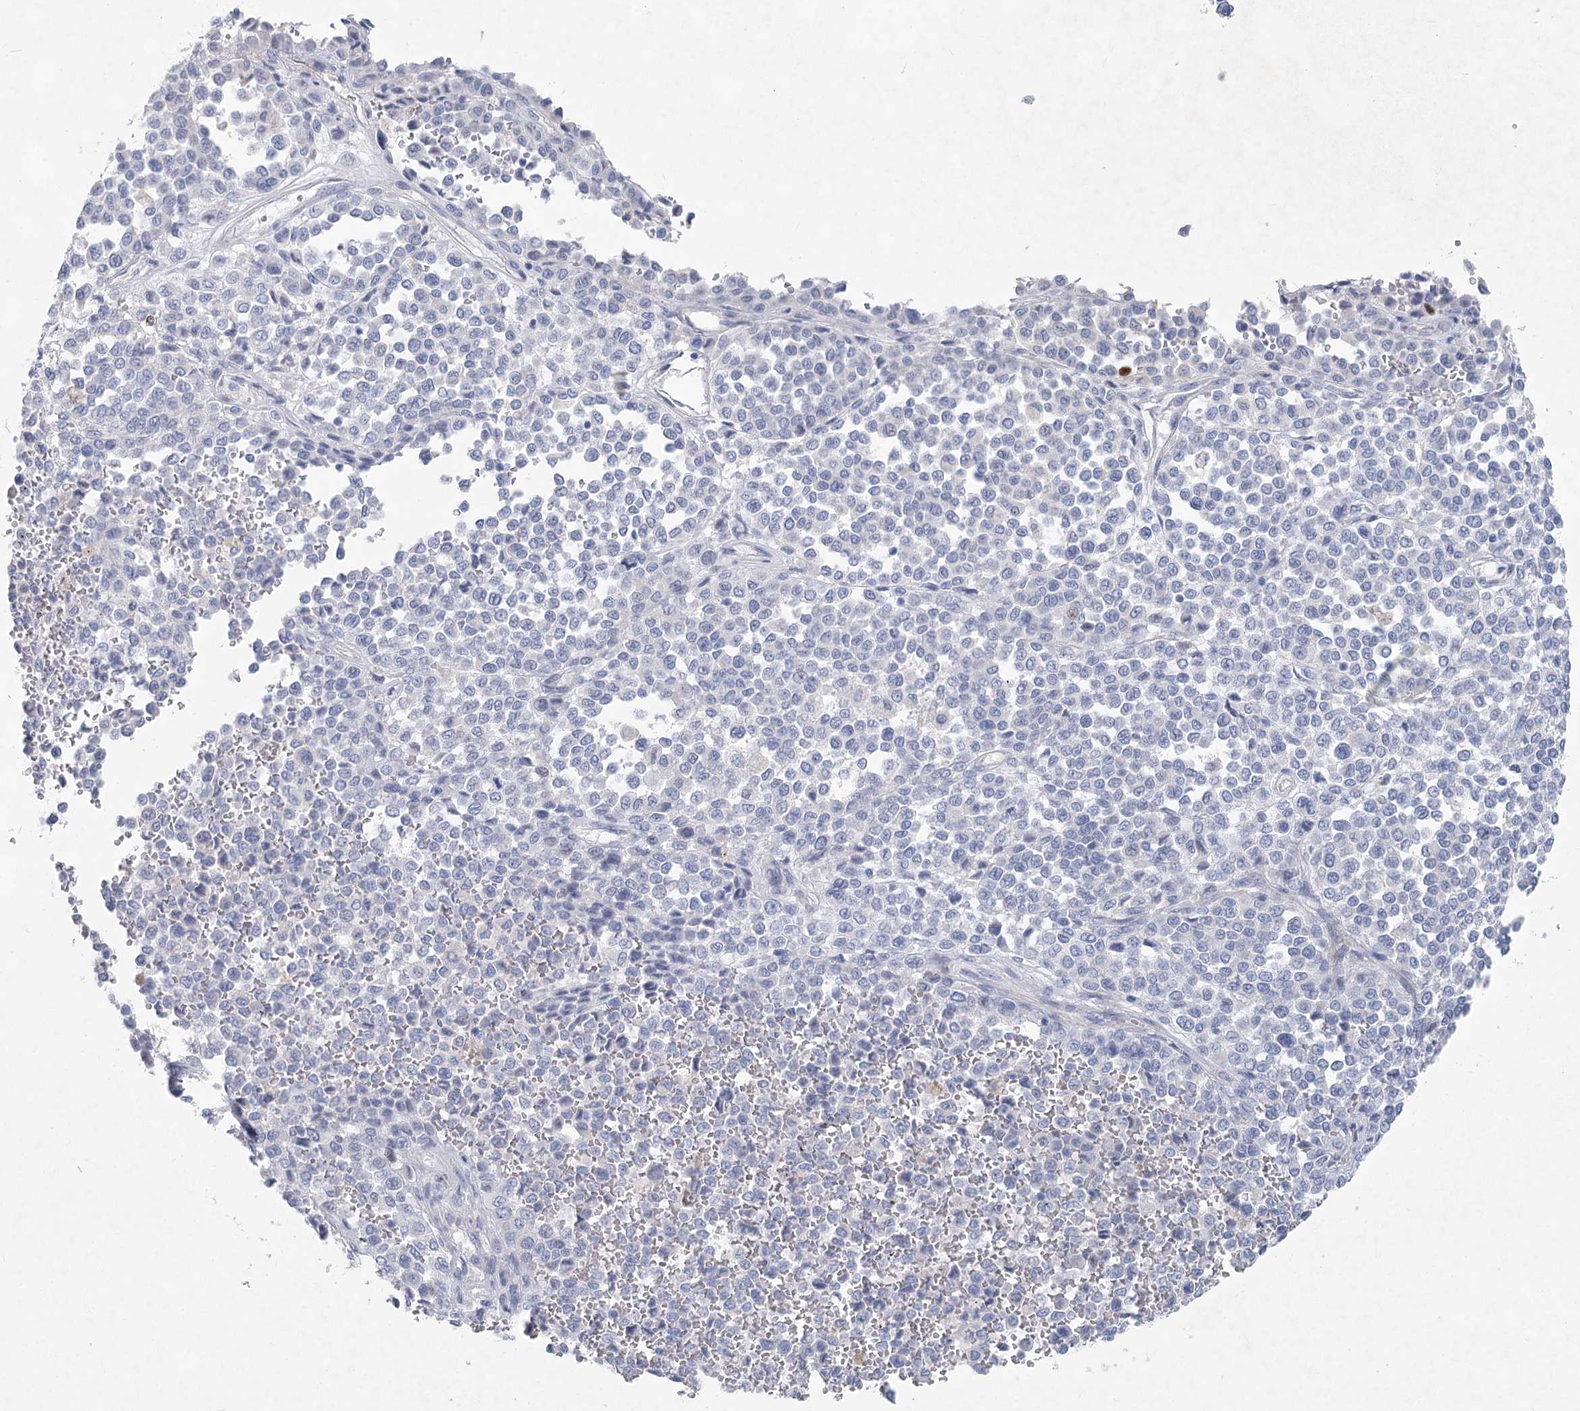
{"staining": {"intensity": "negative", "quantity": "none", "location": "none"}, "tissue": "melanoma", "cell_type": "Tumor cells", "image_type": "cancer", "snomed": [{"axis": "morphology", "description": "Malignant melanoma, Metastatic site"}, {"axis": "topography", "description": "Pancreas"}], "caption": "This is an immunohistochemistry (IHC) histopathology image of malignant melanoma (metastatic site). There is no staining in tumor cells.", "gene": "WDR74", "patient": {"sex": "female", "age": 30}}